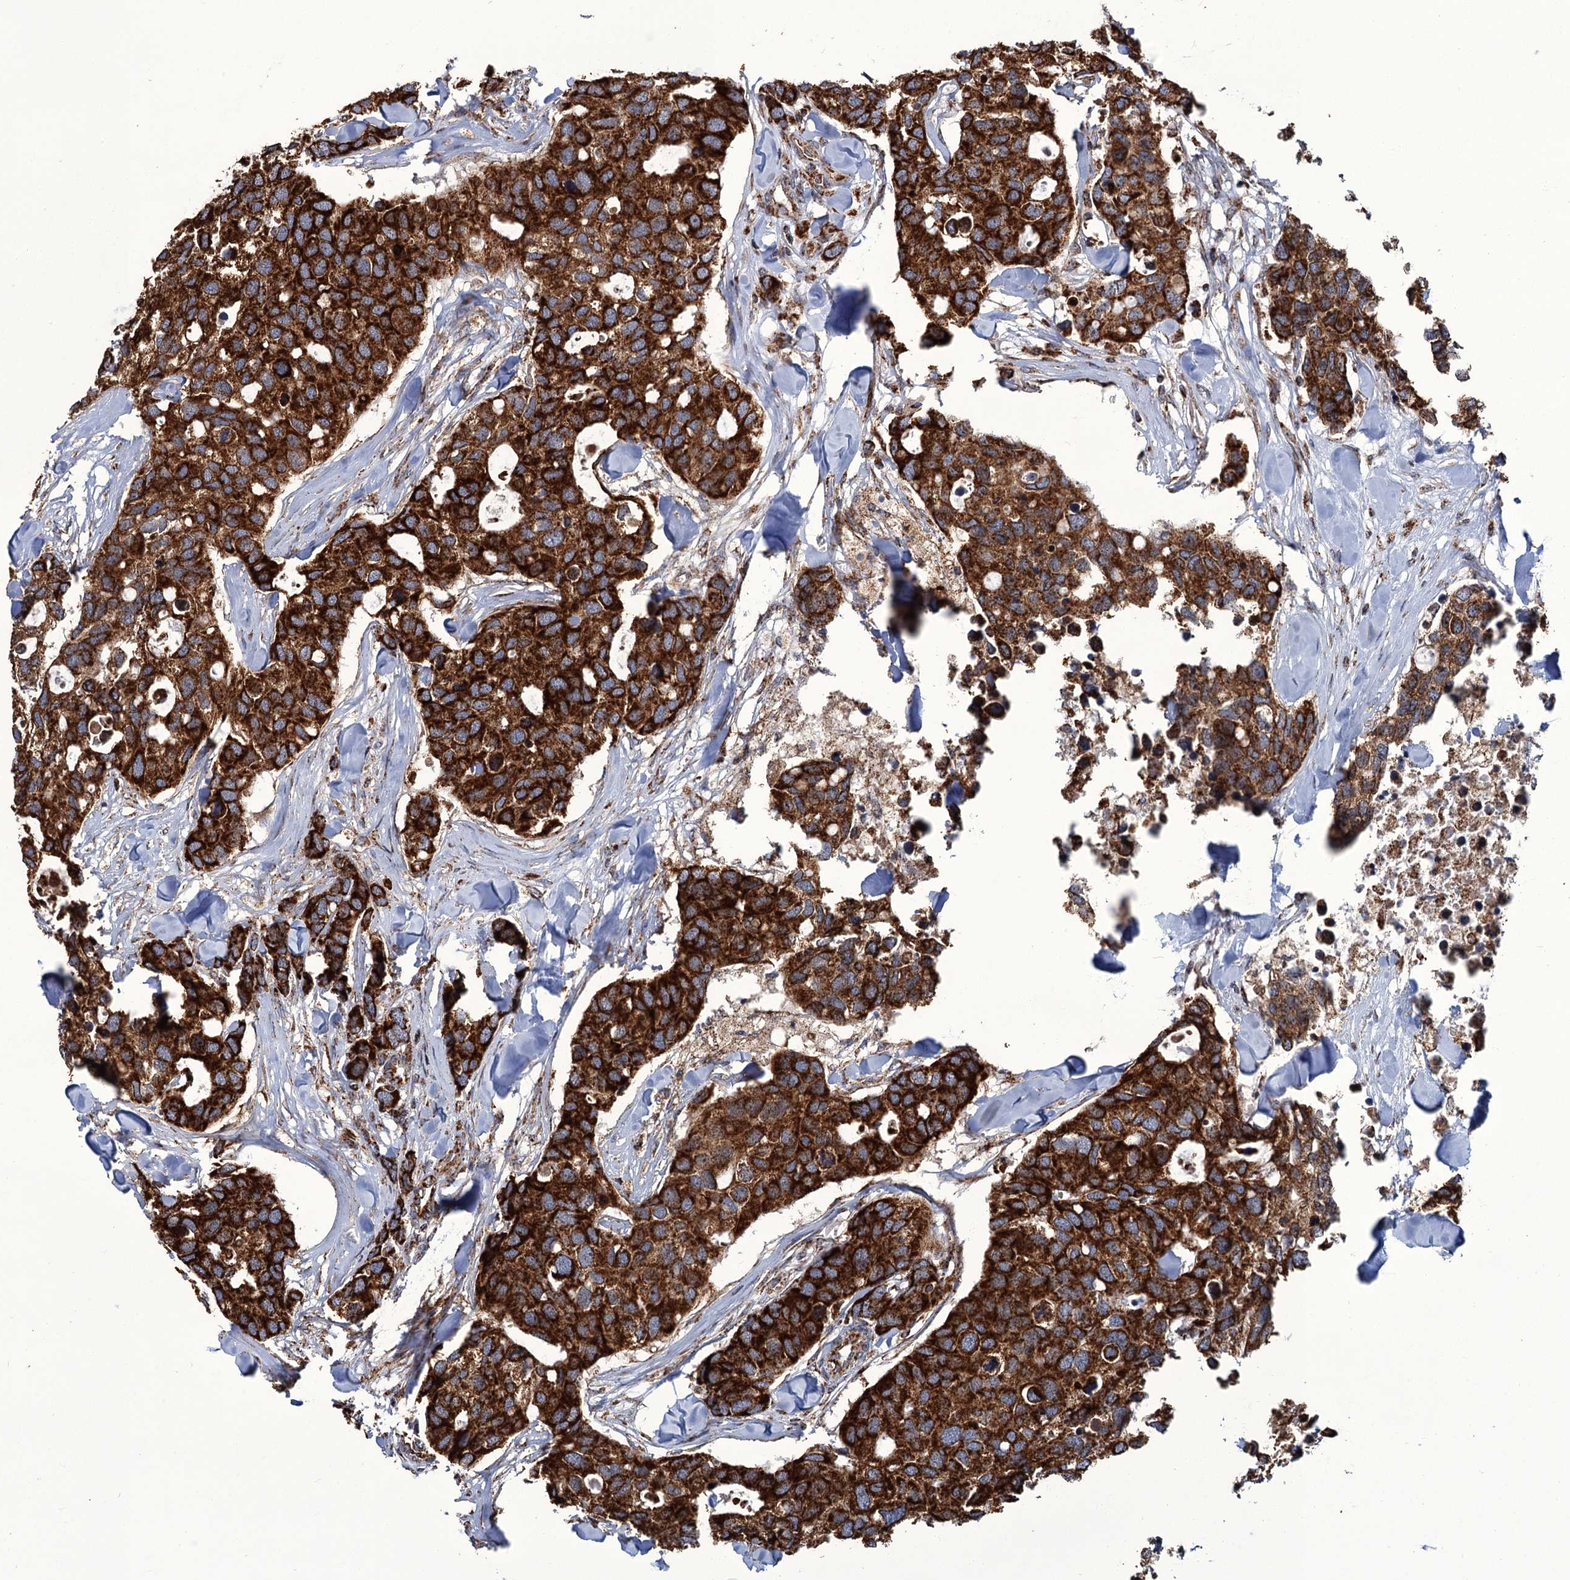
{"staining": {"intensity": "strong", "quantity": ">75%", "location": "cytoplasmic/membranous"}, "tissue": "breast cancer", "cell_type": "Tumor cells", "image_type": "cancer", "snomed": [{"axis": "morphology", "description": "Duct carcinoma"}, {"axis": "topography", "description": "Breast"}], "caption": "Infiltrating ductal carcinoma (breast) stained for a protein (brown) demonstrates strong cytoplasmic/membranous positive positivity in approximately >75% of tumor cells.", "gene": "APH1A", "patient": {"sex": "female", "age": 83}}